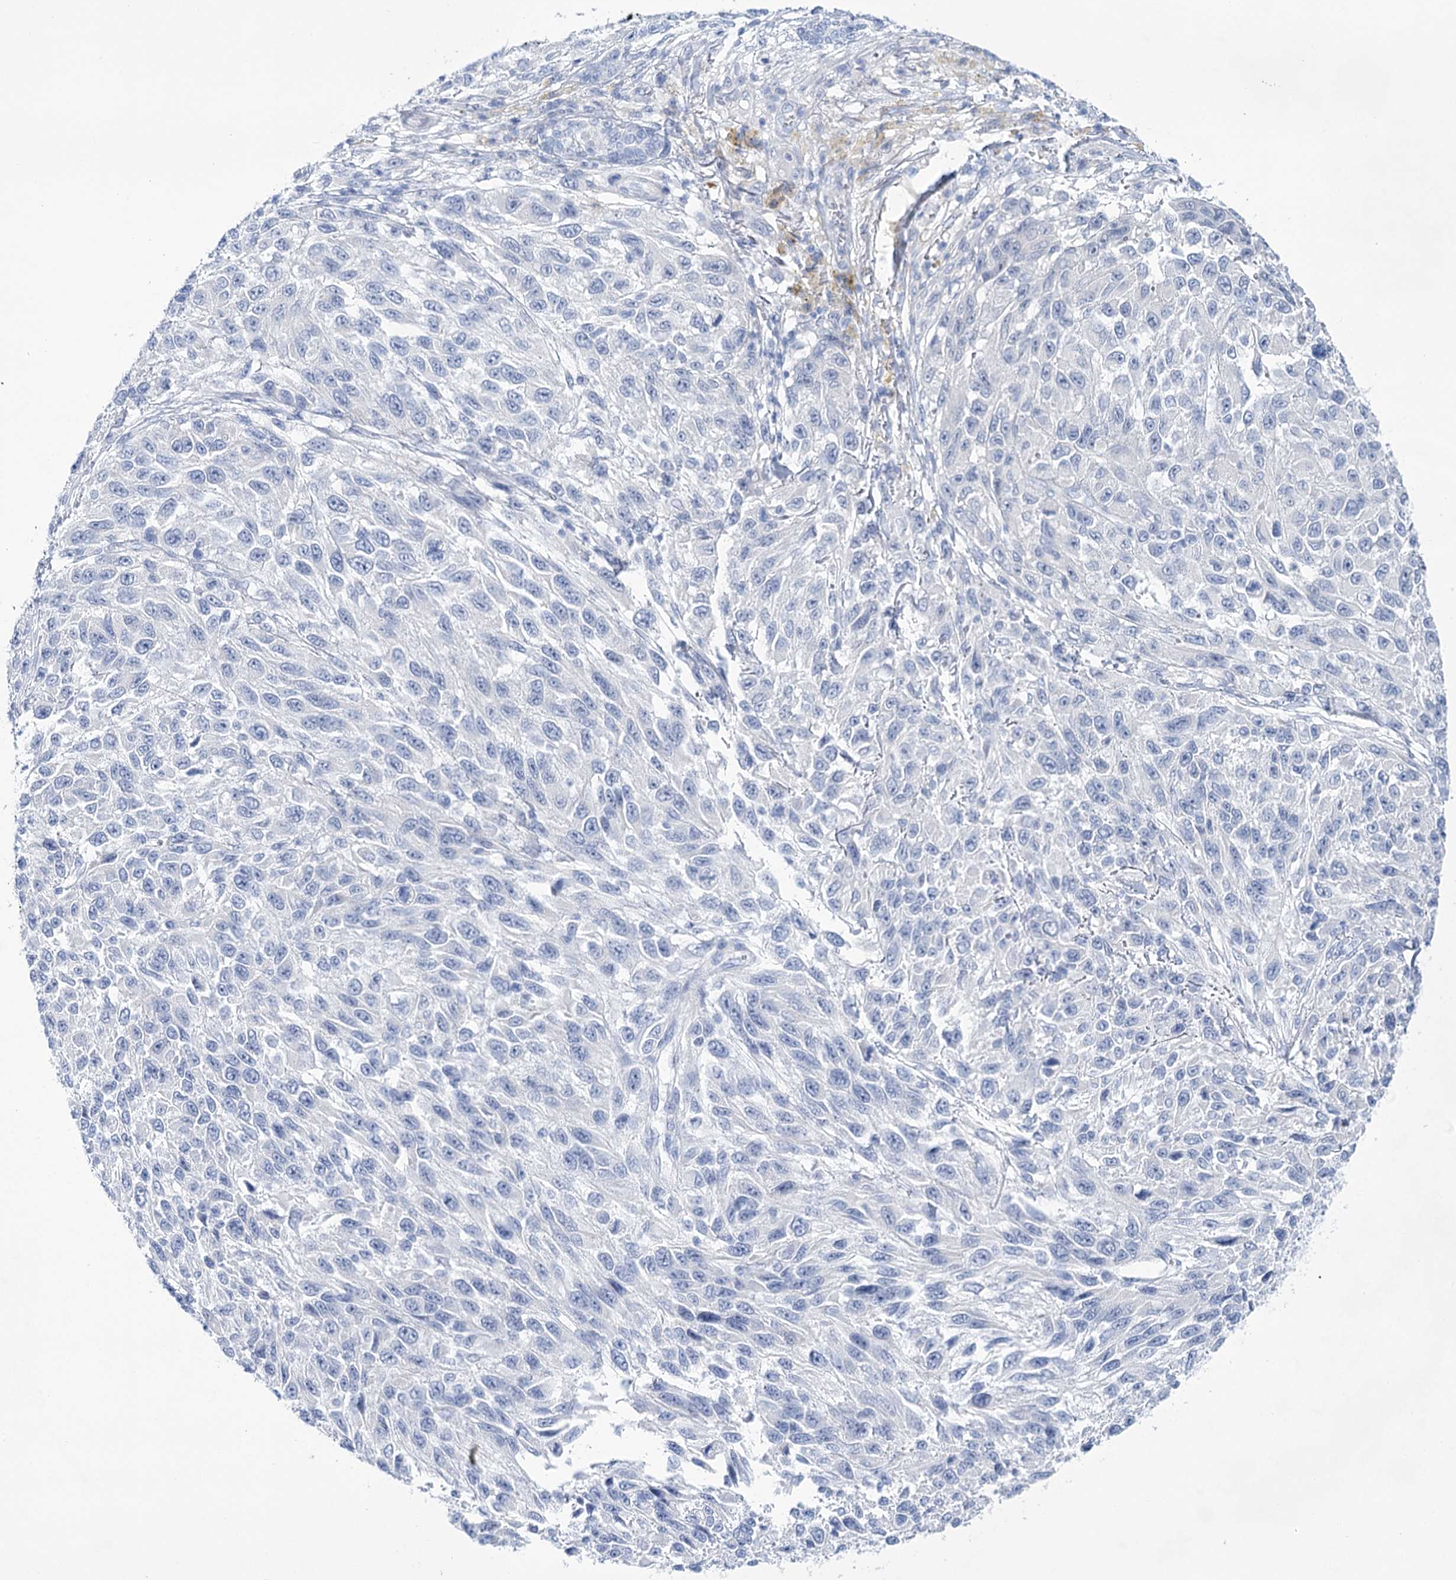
{"staining": {"intensity": "negative", "quantity": "none", "location": "none"}, "tissue": "melanoma", "cell_type": "Tumor cells", "image_type": "cancer", "snomed": [{"axis": "morphology", "description": "Malignant melanoma, NOS"}, {"axis": "topography", "description": "Skin"}], "caption": "This is an immunohistochemistry (IHC) photomicrograph of human melanoma. There is no expression in tumor cells.", "gene": "LALBA", "patient": {"sex": "female", "age": 96}}